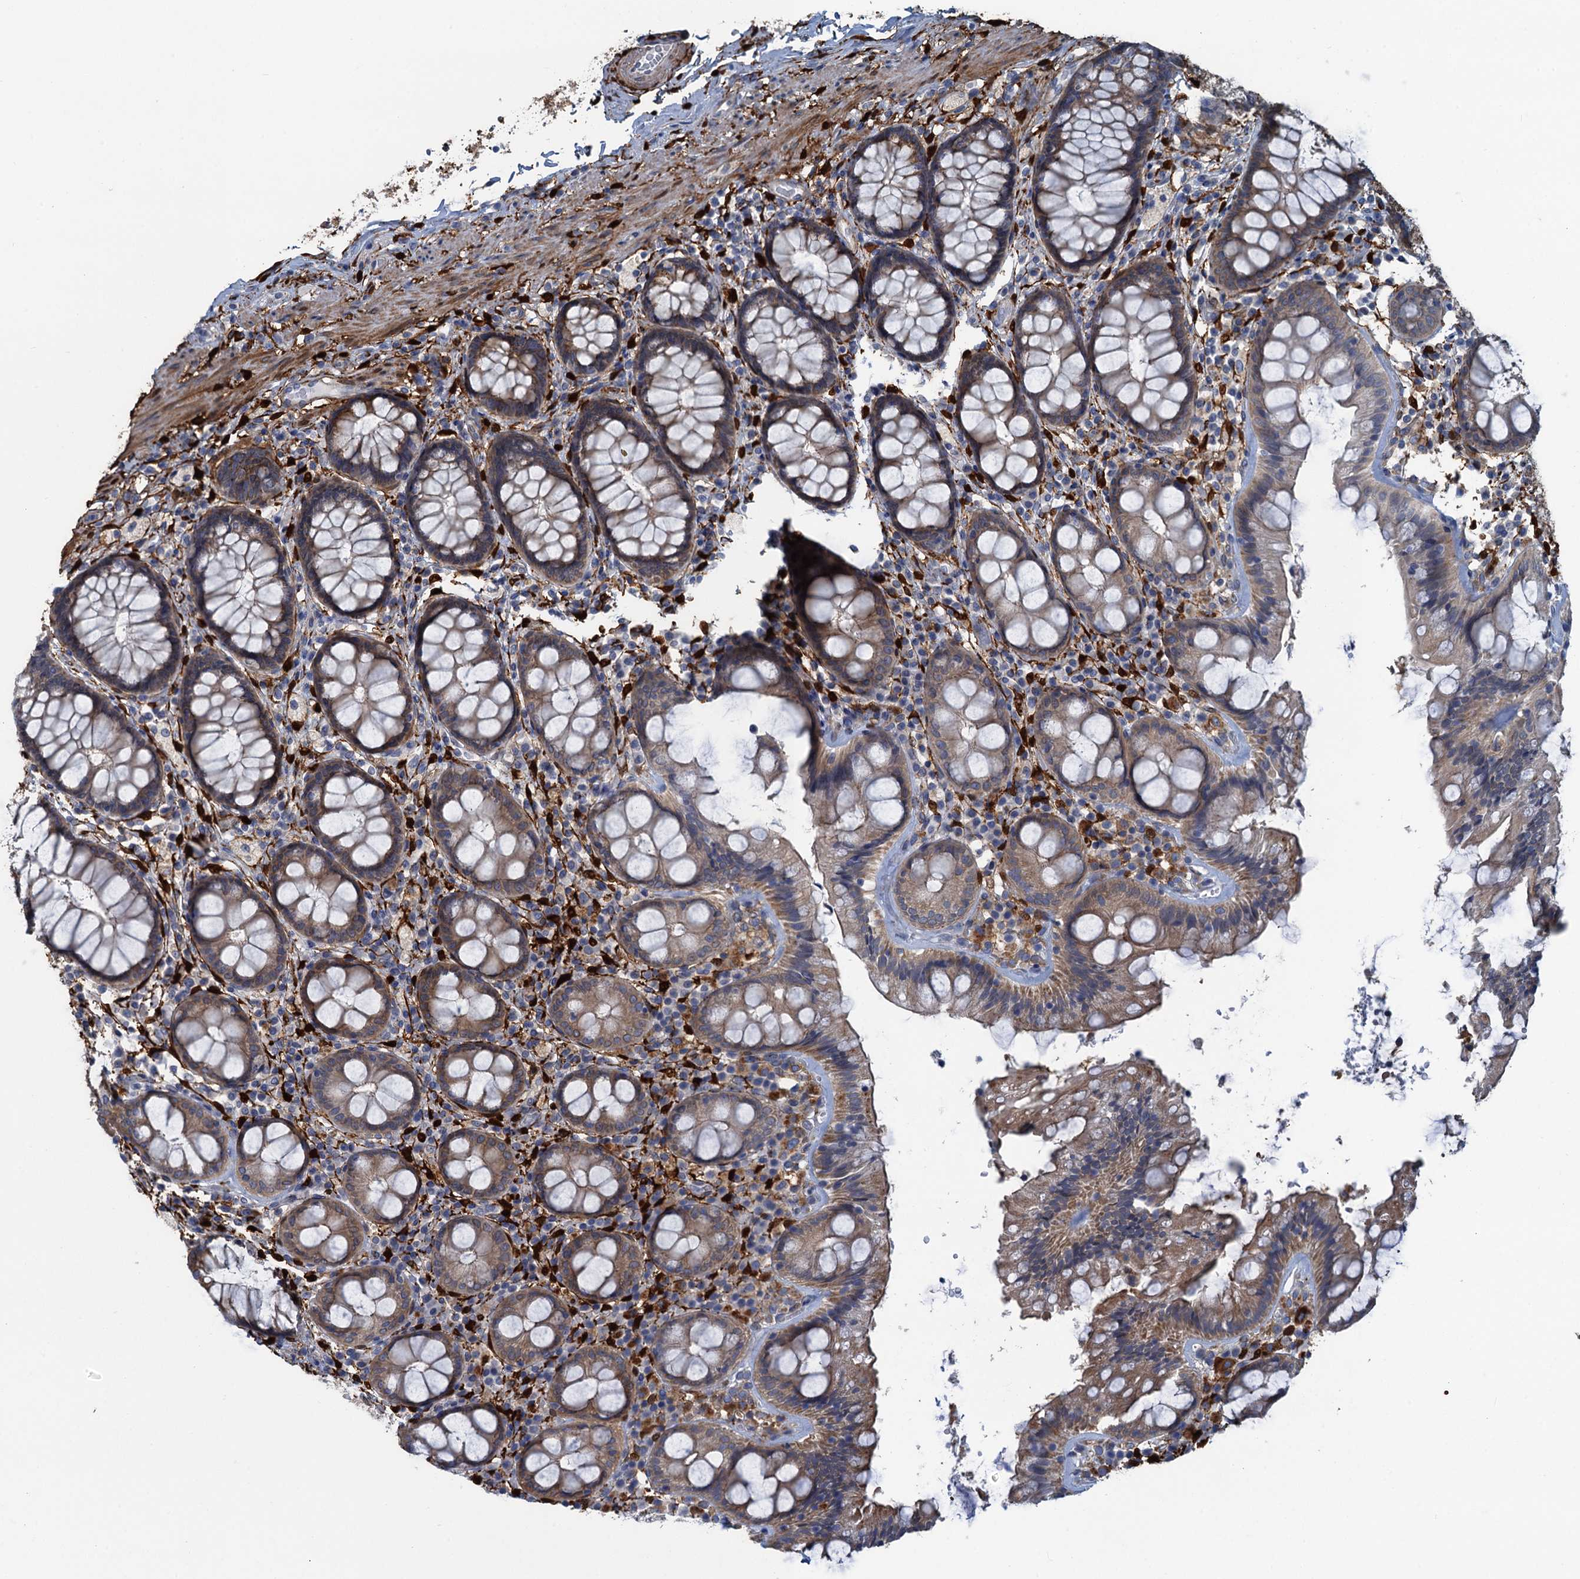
{"staining": {"intensity": "weak", "quantity": "<25%", "location": "cytoplasmic/membranous"}, "tissue": "rectum", "cell_type": "Glandular cells", "image_type": "normal", "snomed": [{"axis": "morphology", "description": "Normal tissue, NOS"}, {"axis": "topography", "description": "Rectum"}], "caption": "Human rectum stained for a protein using immunohistochemistry exhibits no staining in glandular cells.", "gene": "POGLUT3", "patient": {"sex": "male", "age": 83}}